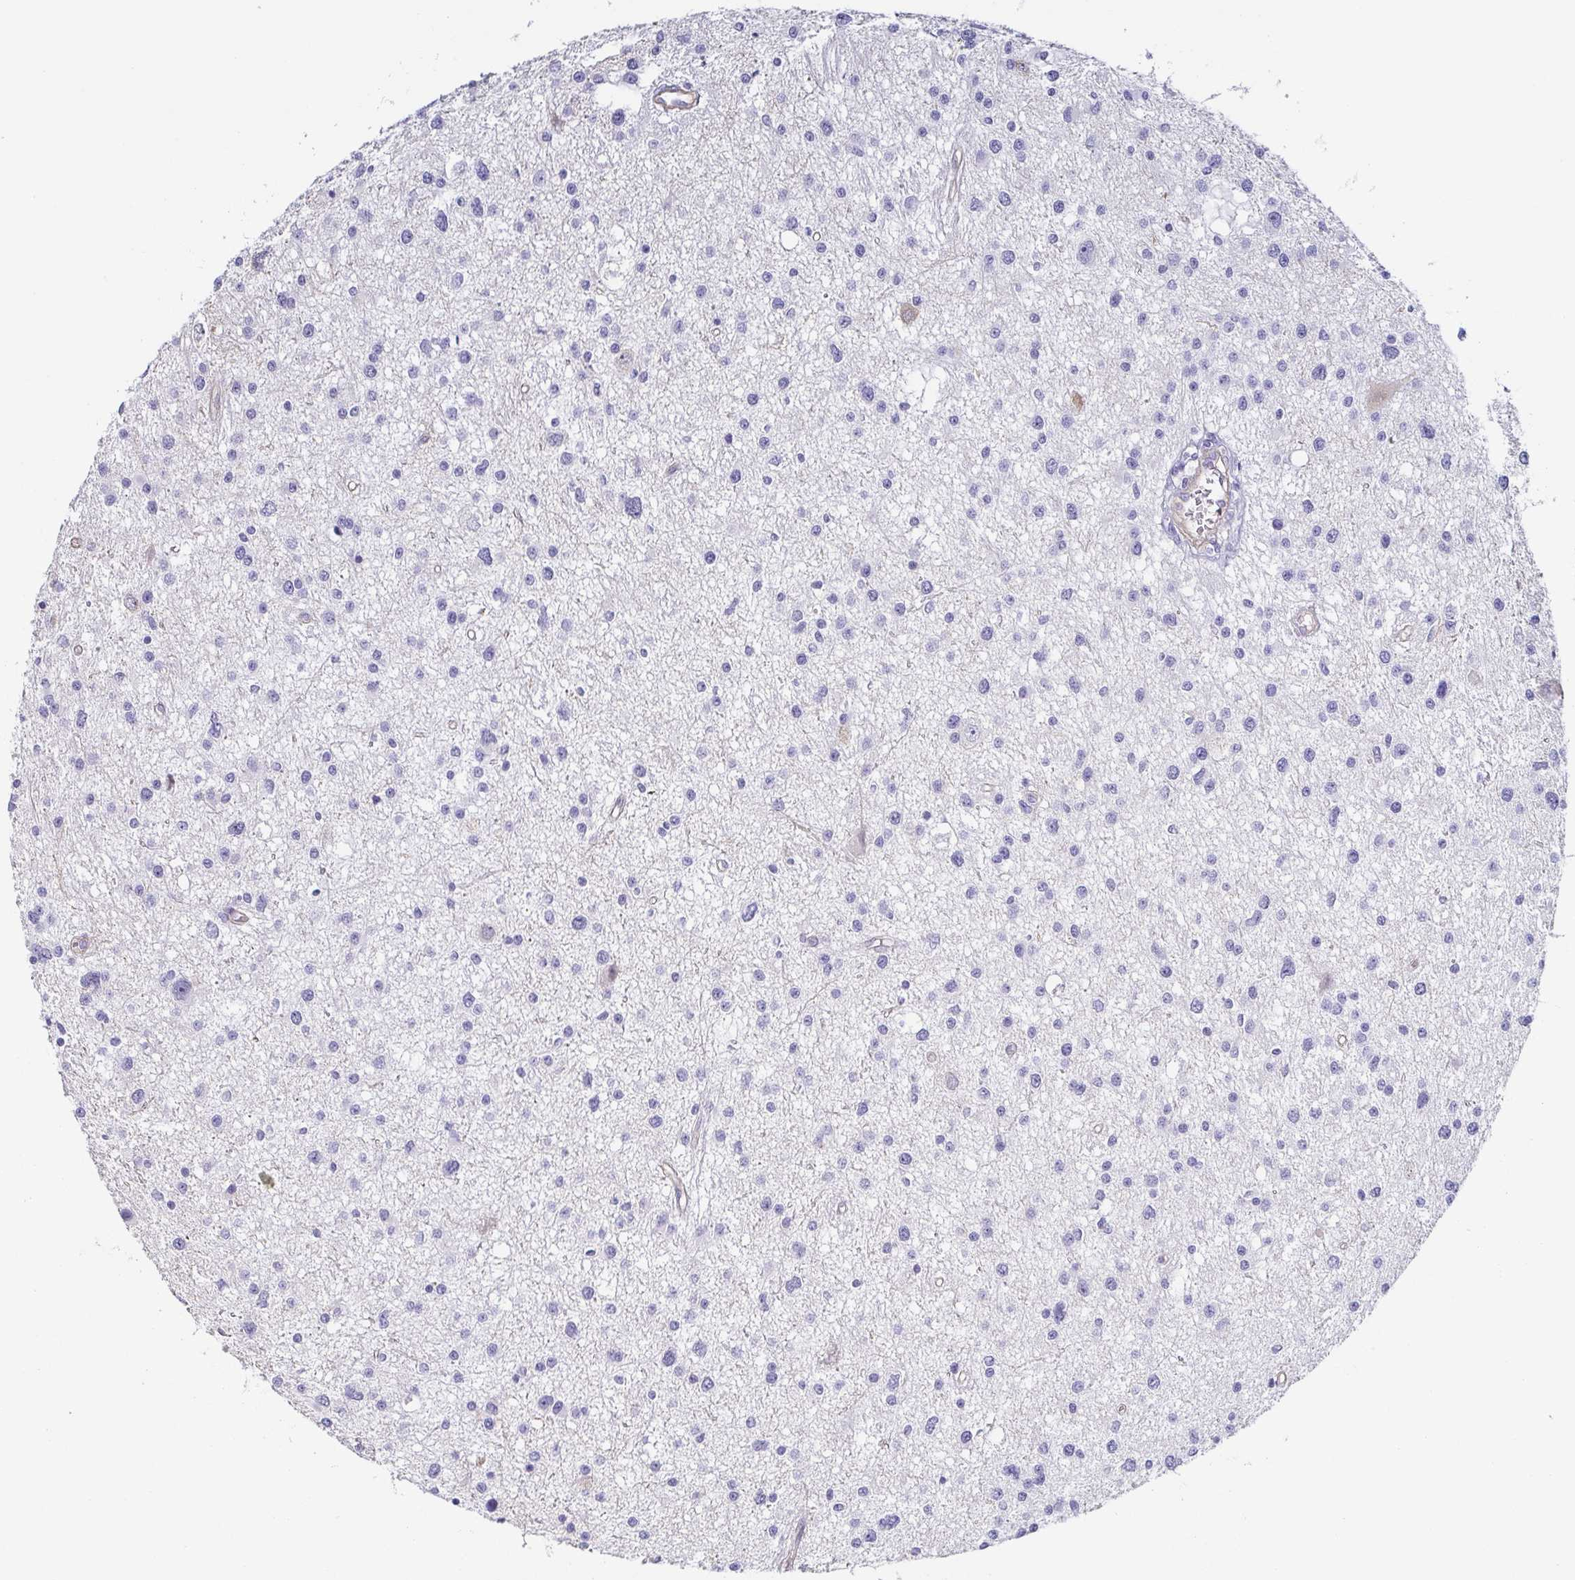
{"staining": {"intensity": "negative", "quantity": "none", "location": "none"}, "tissue": "glioma", "cell_type": "Tumor cells", "image_type": "cancer", "snomed": [{"axis": "morphology", "description": "Glioma, malignant, High grade"}, {"axis": "topography", "description": "Brain"}], "caption": "DAB (3,3'-diaminobenzidine) immunohistochemical staining of malignant glioma (high-grade) shows no significant expression in tumor cells. (DAB (3,3'-diaminobenzidine) IHC visualized using brightfield microscopy, high magnification).", "gene": "PRR4", "patient": {"sex": "male", "age": 54}}